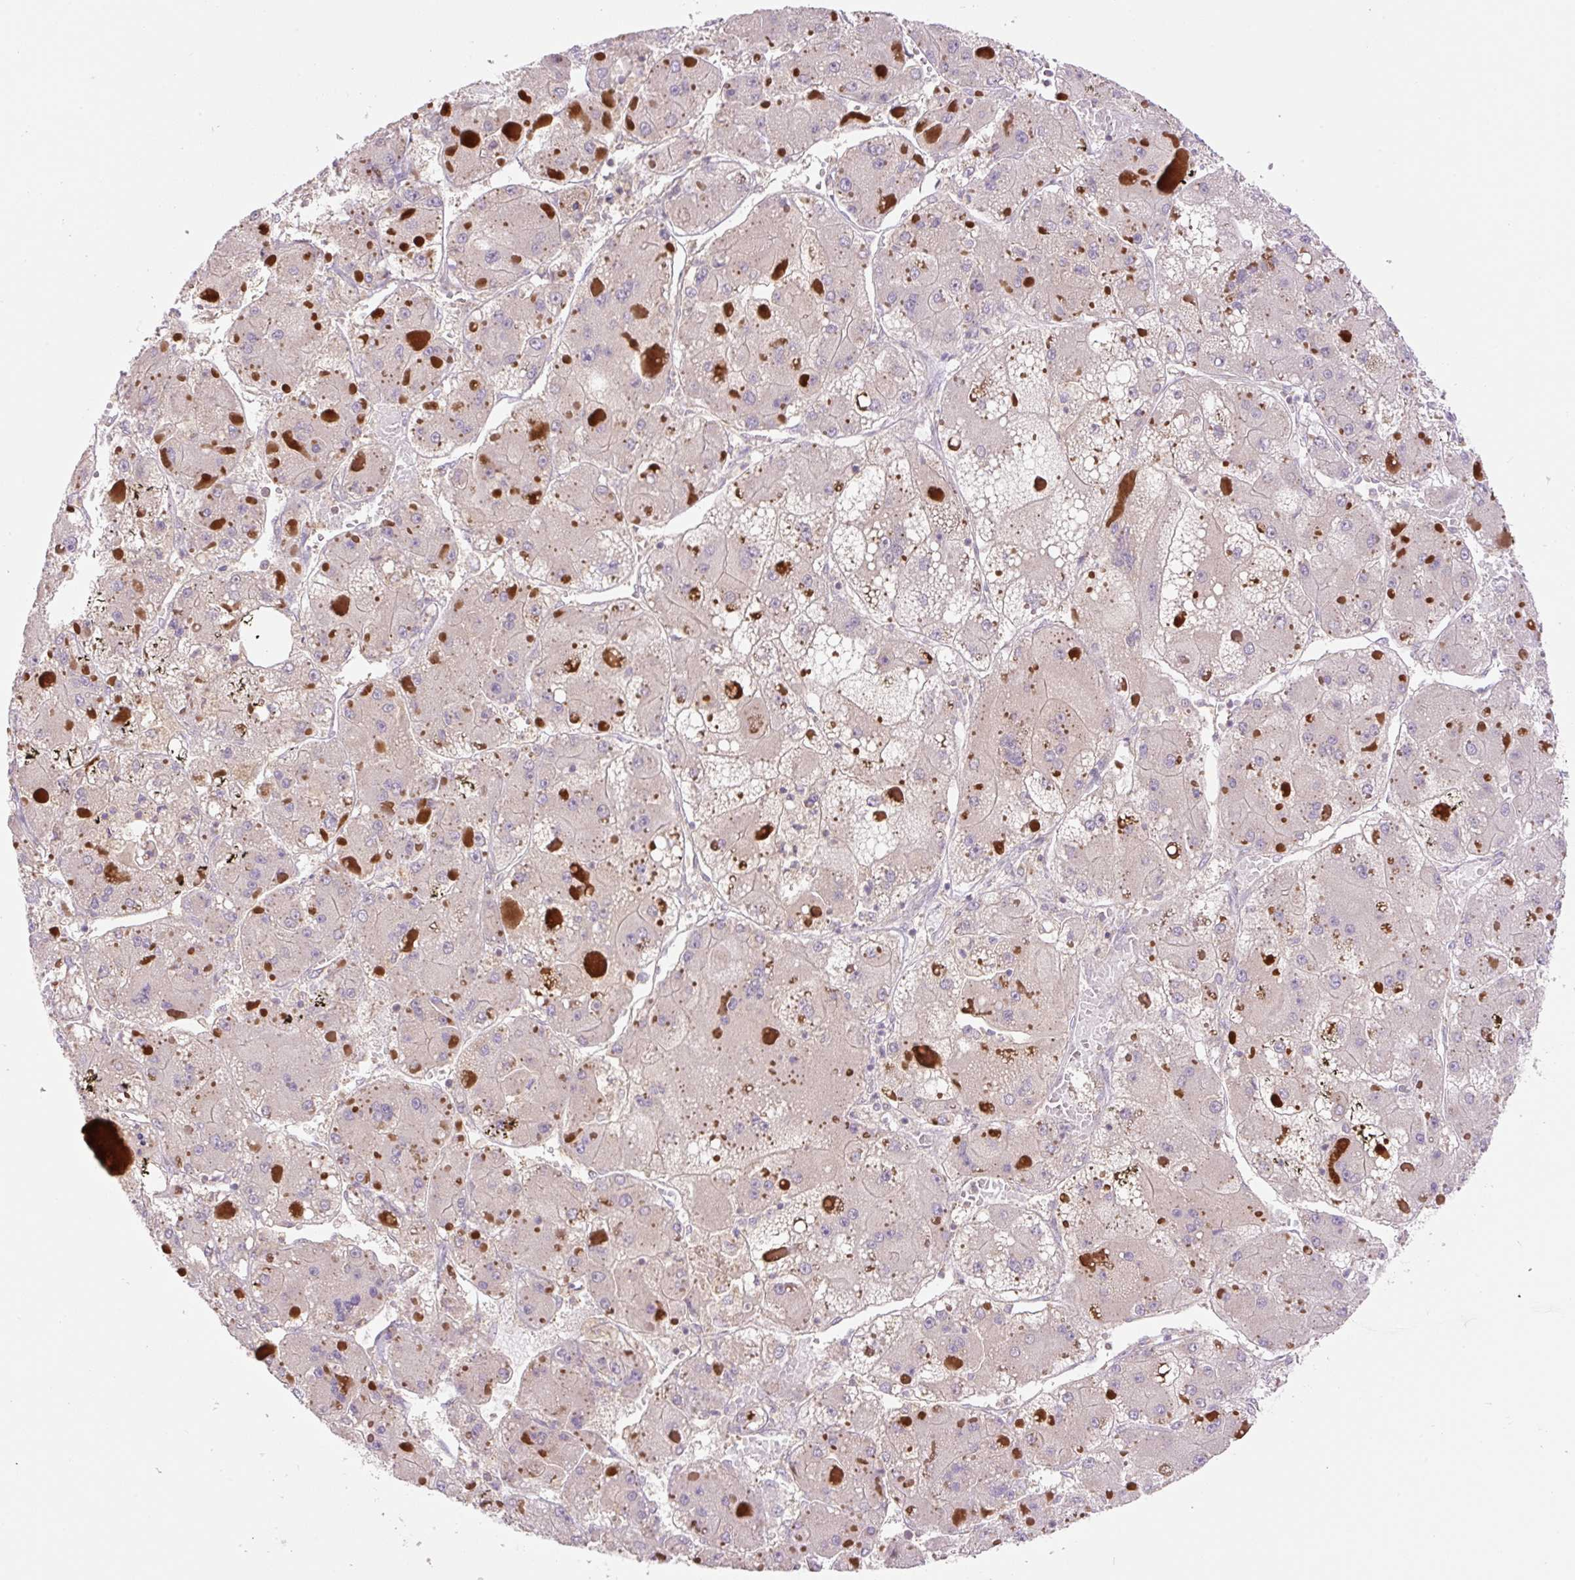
{"staining": {"intensity": "negative", "quantity": "none", "location": "none"}, "tissue": "liver cancer", "cell_type": "Tumor cells", "image_type": "cancer", "snomed": [{"axis": "morphology", "description": "Carcinoma, Hepatocellular, NOS"}, {"axis": "topography", "description": "Liver"}], "caption": "Photomicrograph shows no protein staining in tumor cells of liver cancer tissue.", "gene": "COX8A", "patient": {"sex": "female", "age": 73}}